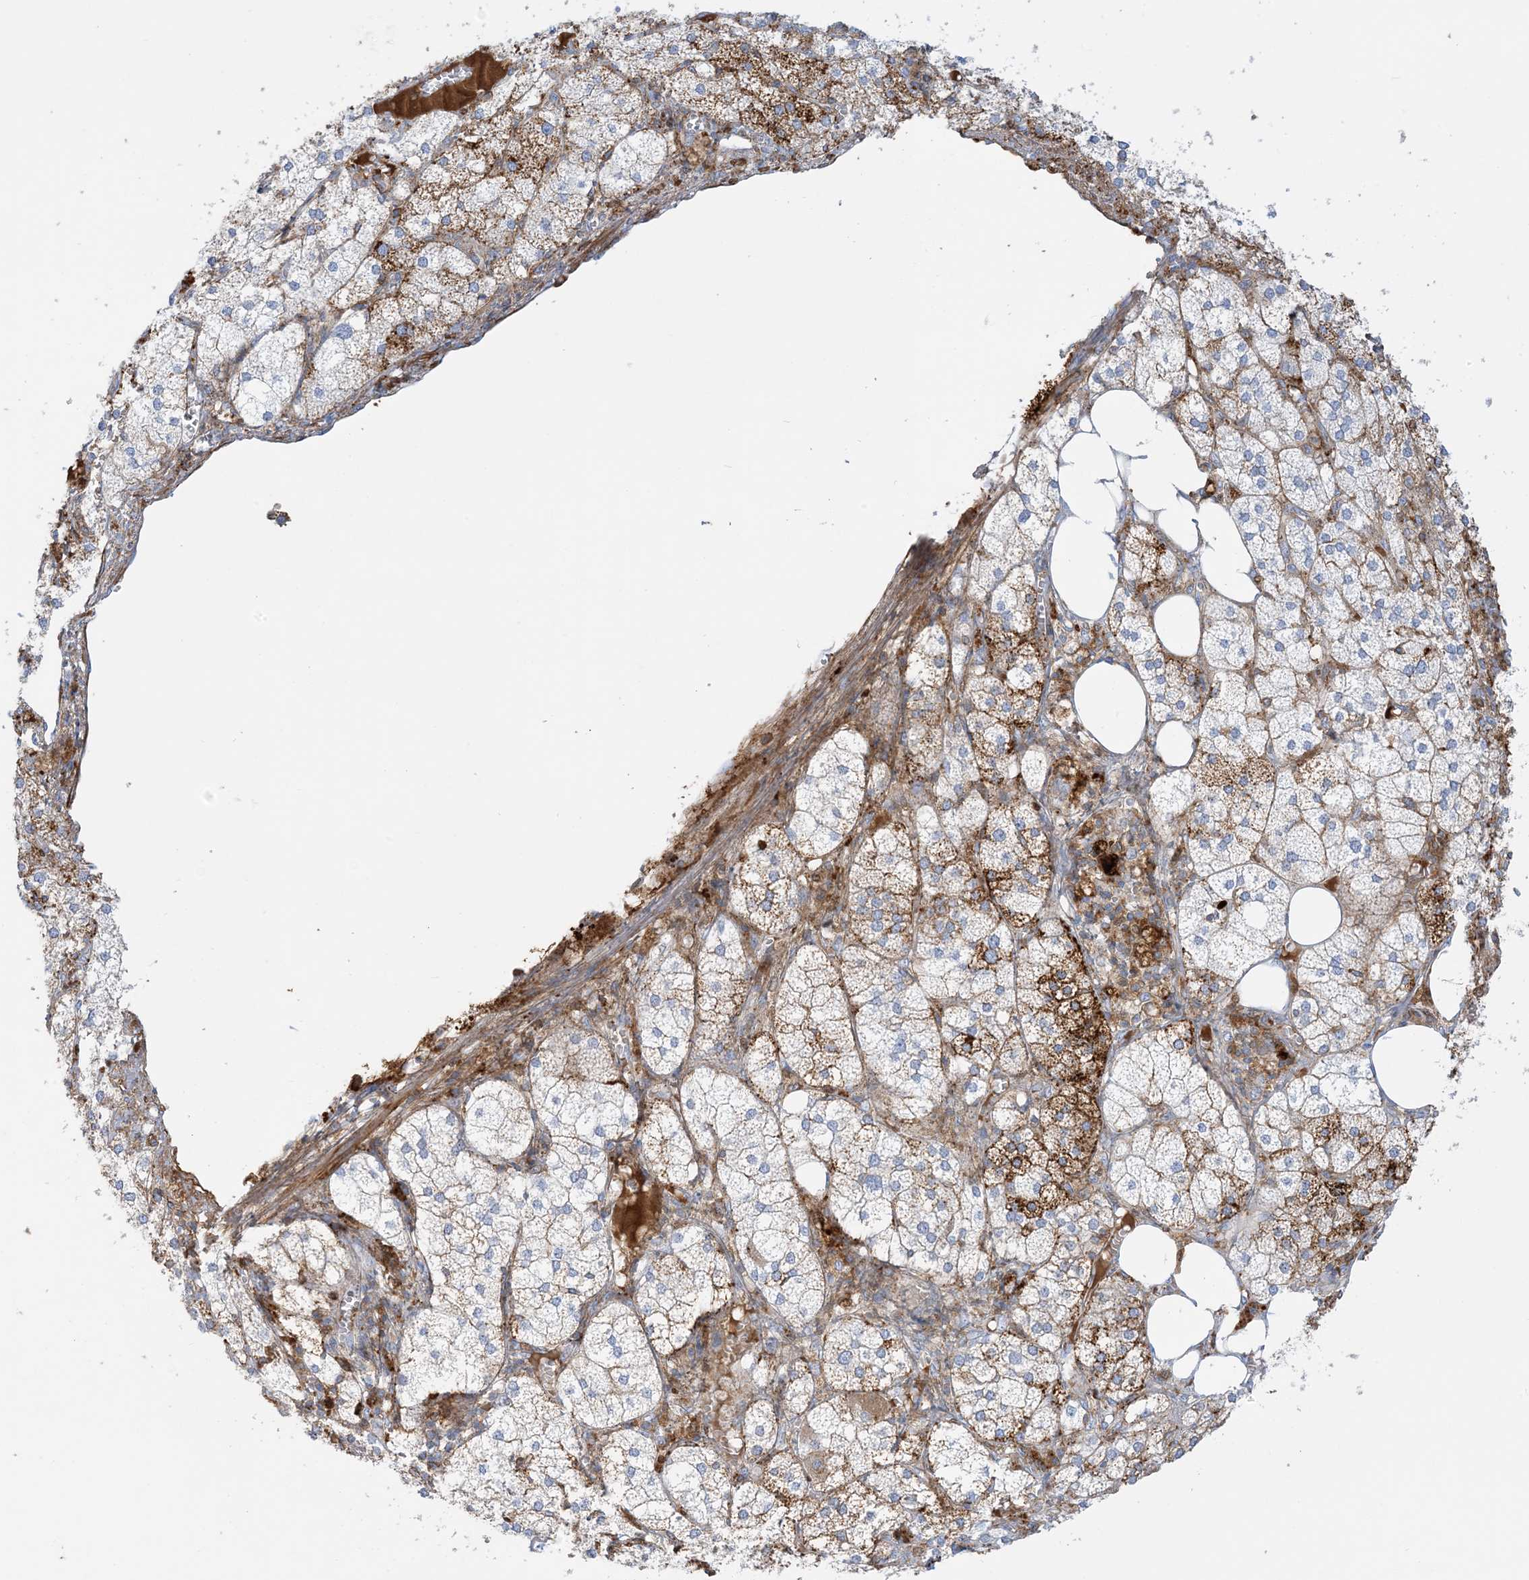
{"staining": {"intensity": "moderate", "quantity": "<25%", "location": "cytoplasmic/membranous"}, "tissue": "adrenal gland", "cell_type": "Glandular cells", "image_type": "normal", "snomed": [{"axis": "morphology", "description": "Normal tissue, NOS"}, {"axis": "topography", "description": "Adrenal gland"}], "caption": "A brown stain labels moderate cytoplasmic/membranous expression of a protein in glandular cells of normal human adrenal gland.", "gene": "GTF3C2", "patient": {"sex": "female", "age": 61}}